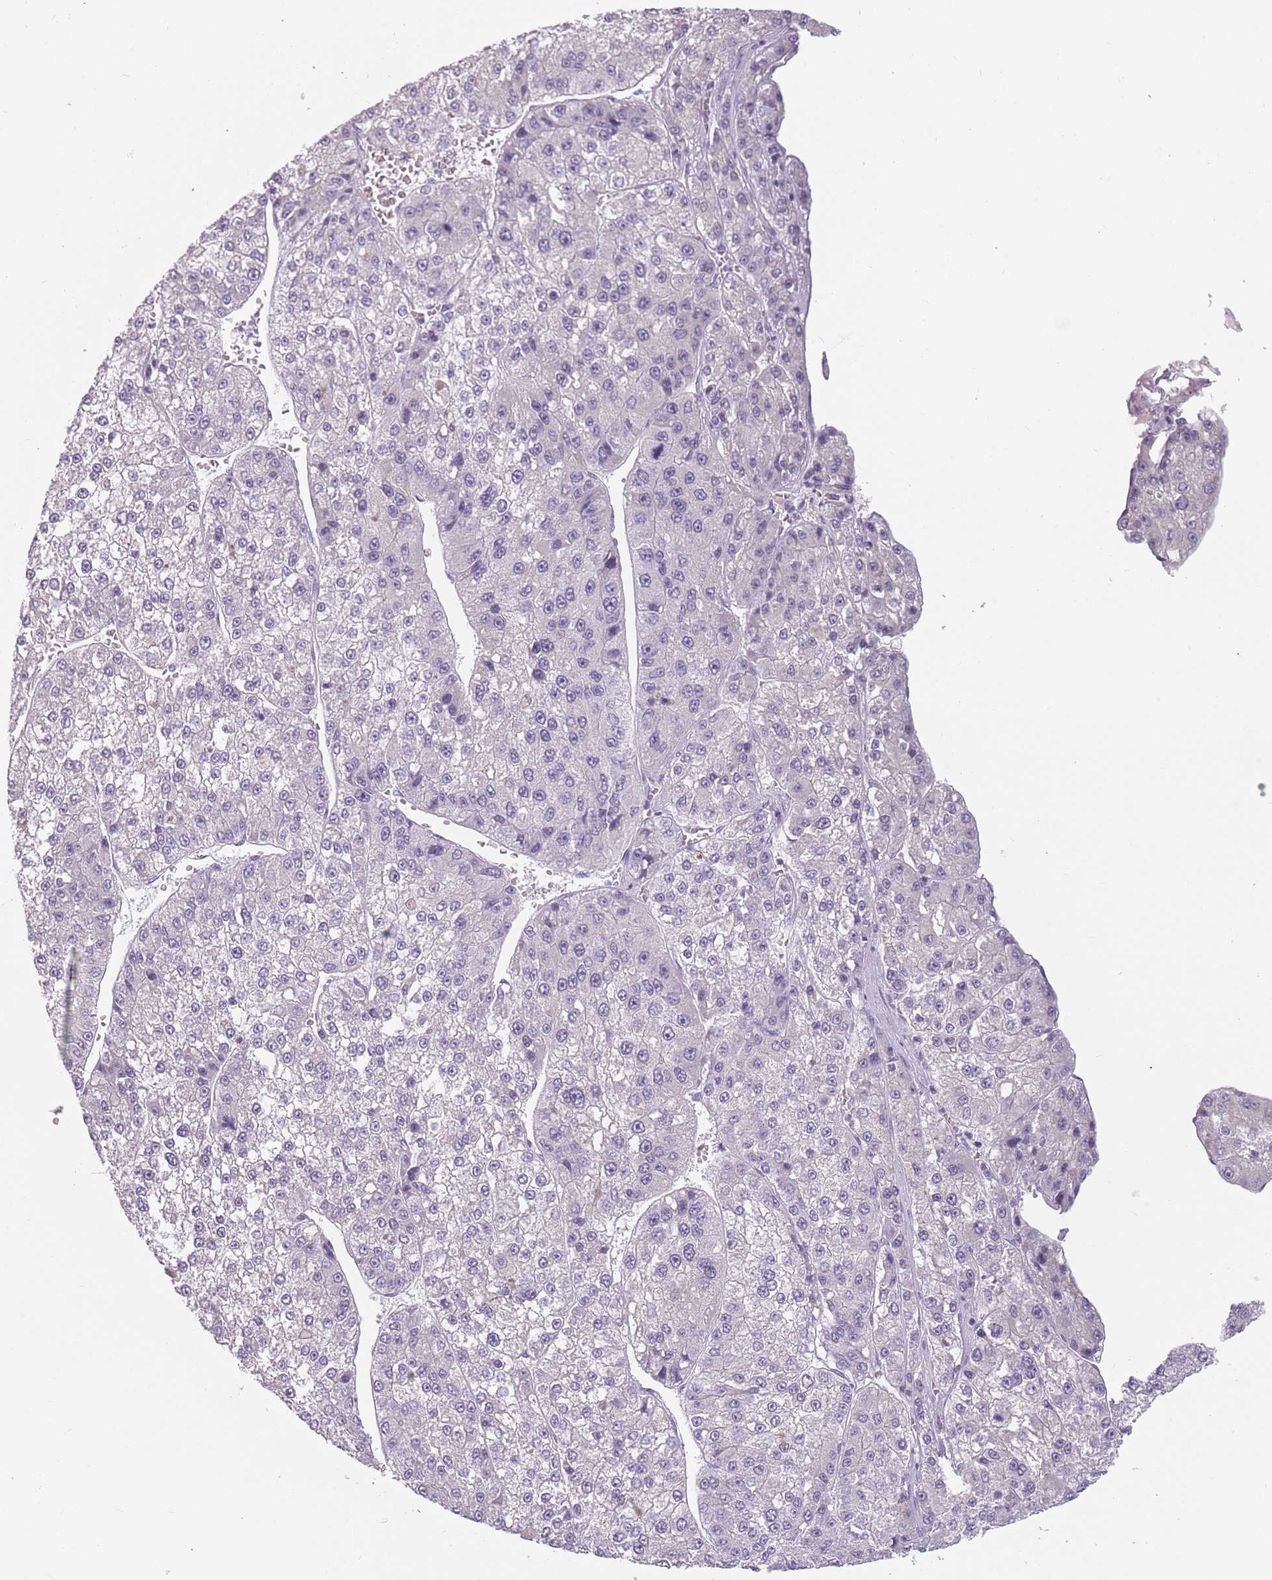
{"staining": {"intensity": "negative", "quantity": "none", "location": "none"}, "tissue": "liver cancer", "cell_type": "Tumor cells", "image_type": "cancer", "snomed": [{"axis": "morphology", "description": "Carcinoma, Hepatocellular, NOS"}, {"axis": "topography", "description": "Liver"}], "caption": "Micrograph shows no protein positivity in tumor cells of liver cancer tissue.", "gene": "CEP19", "patient": {"sex": "female", "age": 73}}